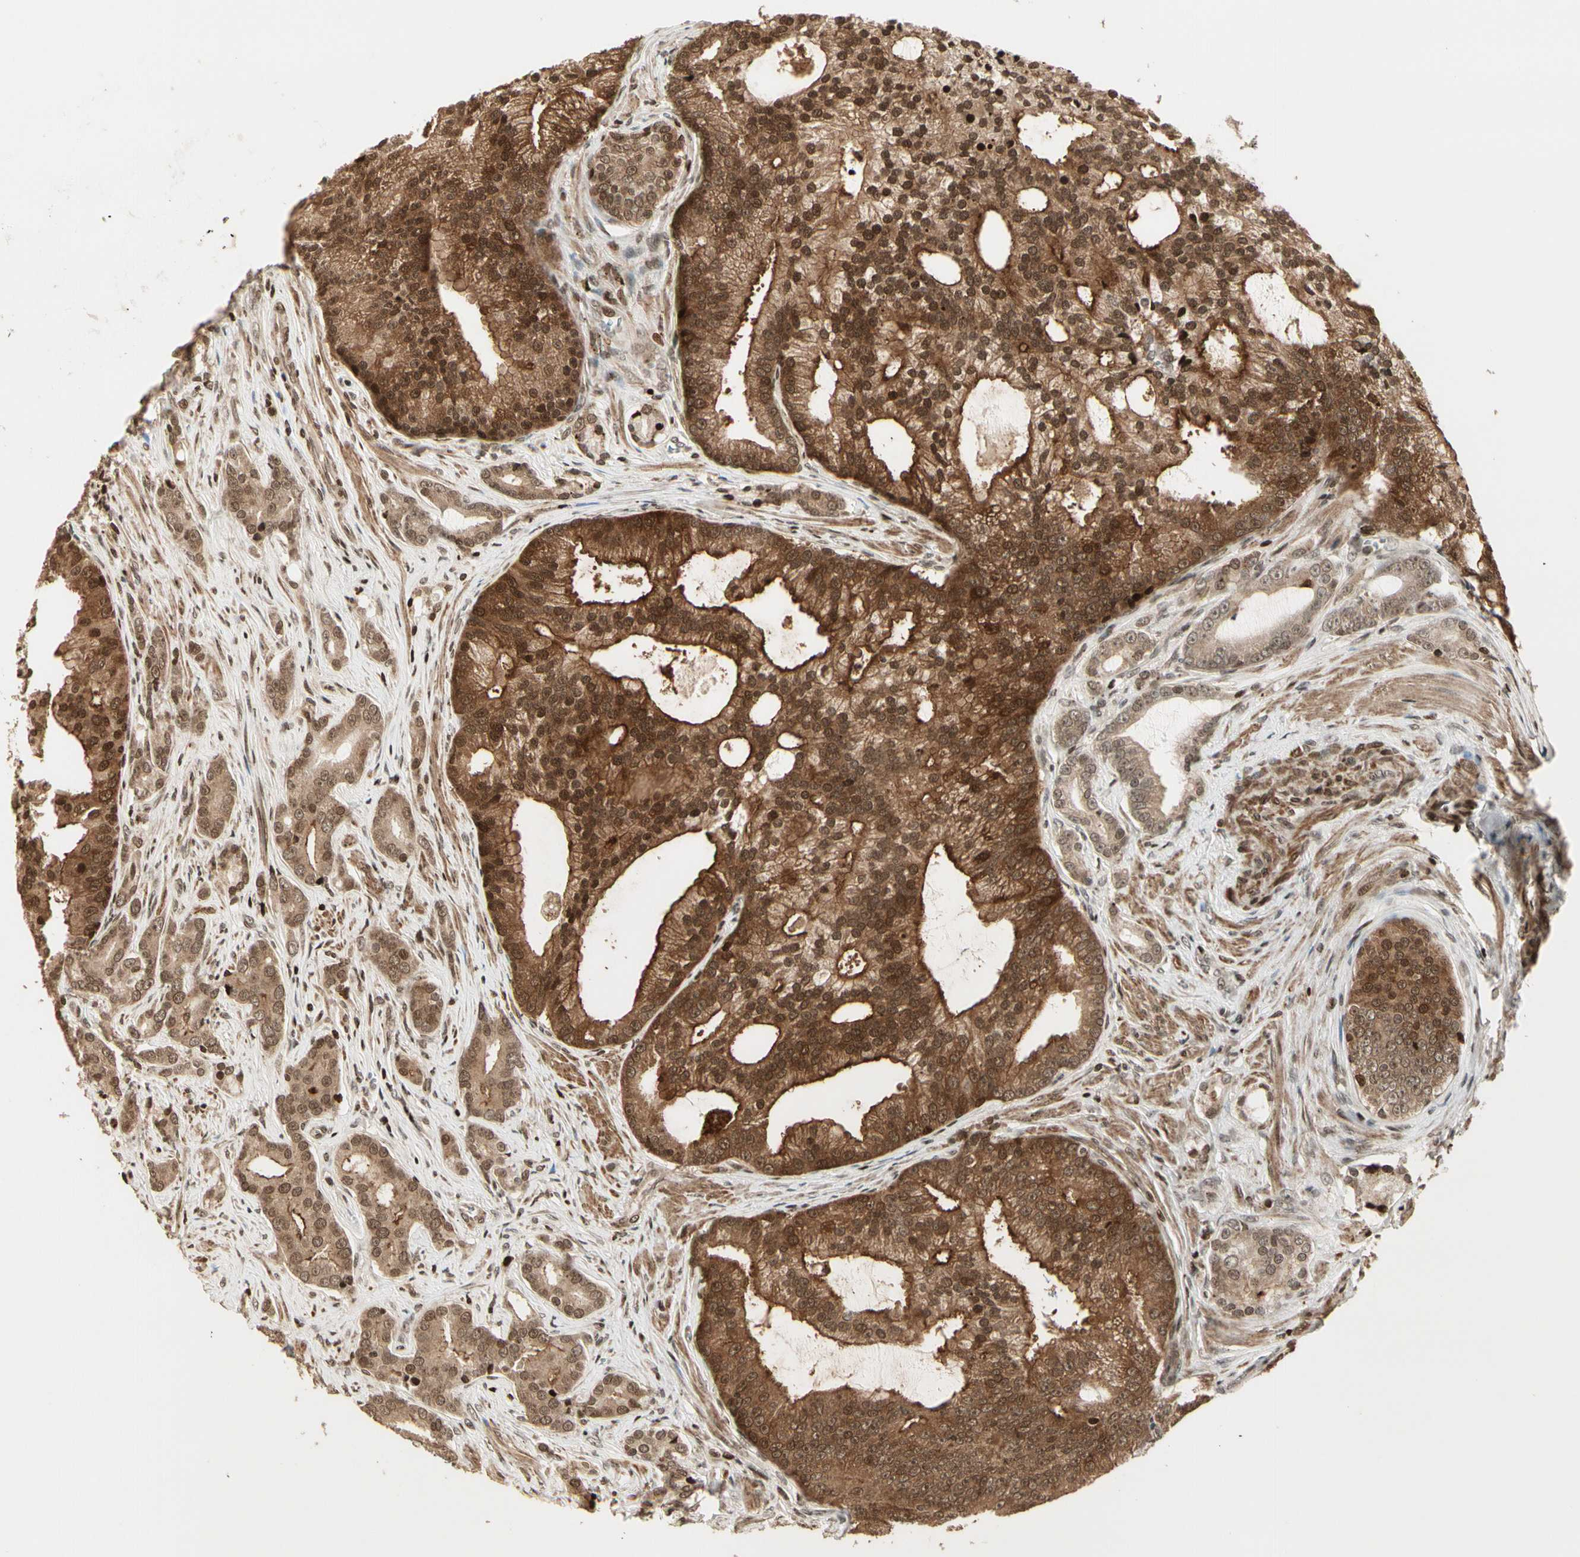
{"staining": {"intensity": "moderate", "quantity": ">75%", "location": "cytoplasmic/membranous,nuclear"}, "tissue": "prostate cancer", "cell_type": "Tumor cells", "image_type": "cancer", "snomed": [{"axis": "morphology", "description": "Adenocarcinoma, Low grade"}, {"axis": "topography", "description": "Prostate"}], "caption": "A brown stain labels moderate cytoplasmic/membranous and nuclear staining of a protein in human prostate adenocarcinoma (low-grade) tumor cells. The protein is shown in brown color, while the nuclei are stained blue.", "gene": "TSHZ3", "patient": {"sex": "male", "age": 58}}